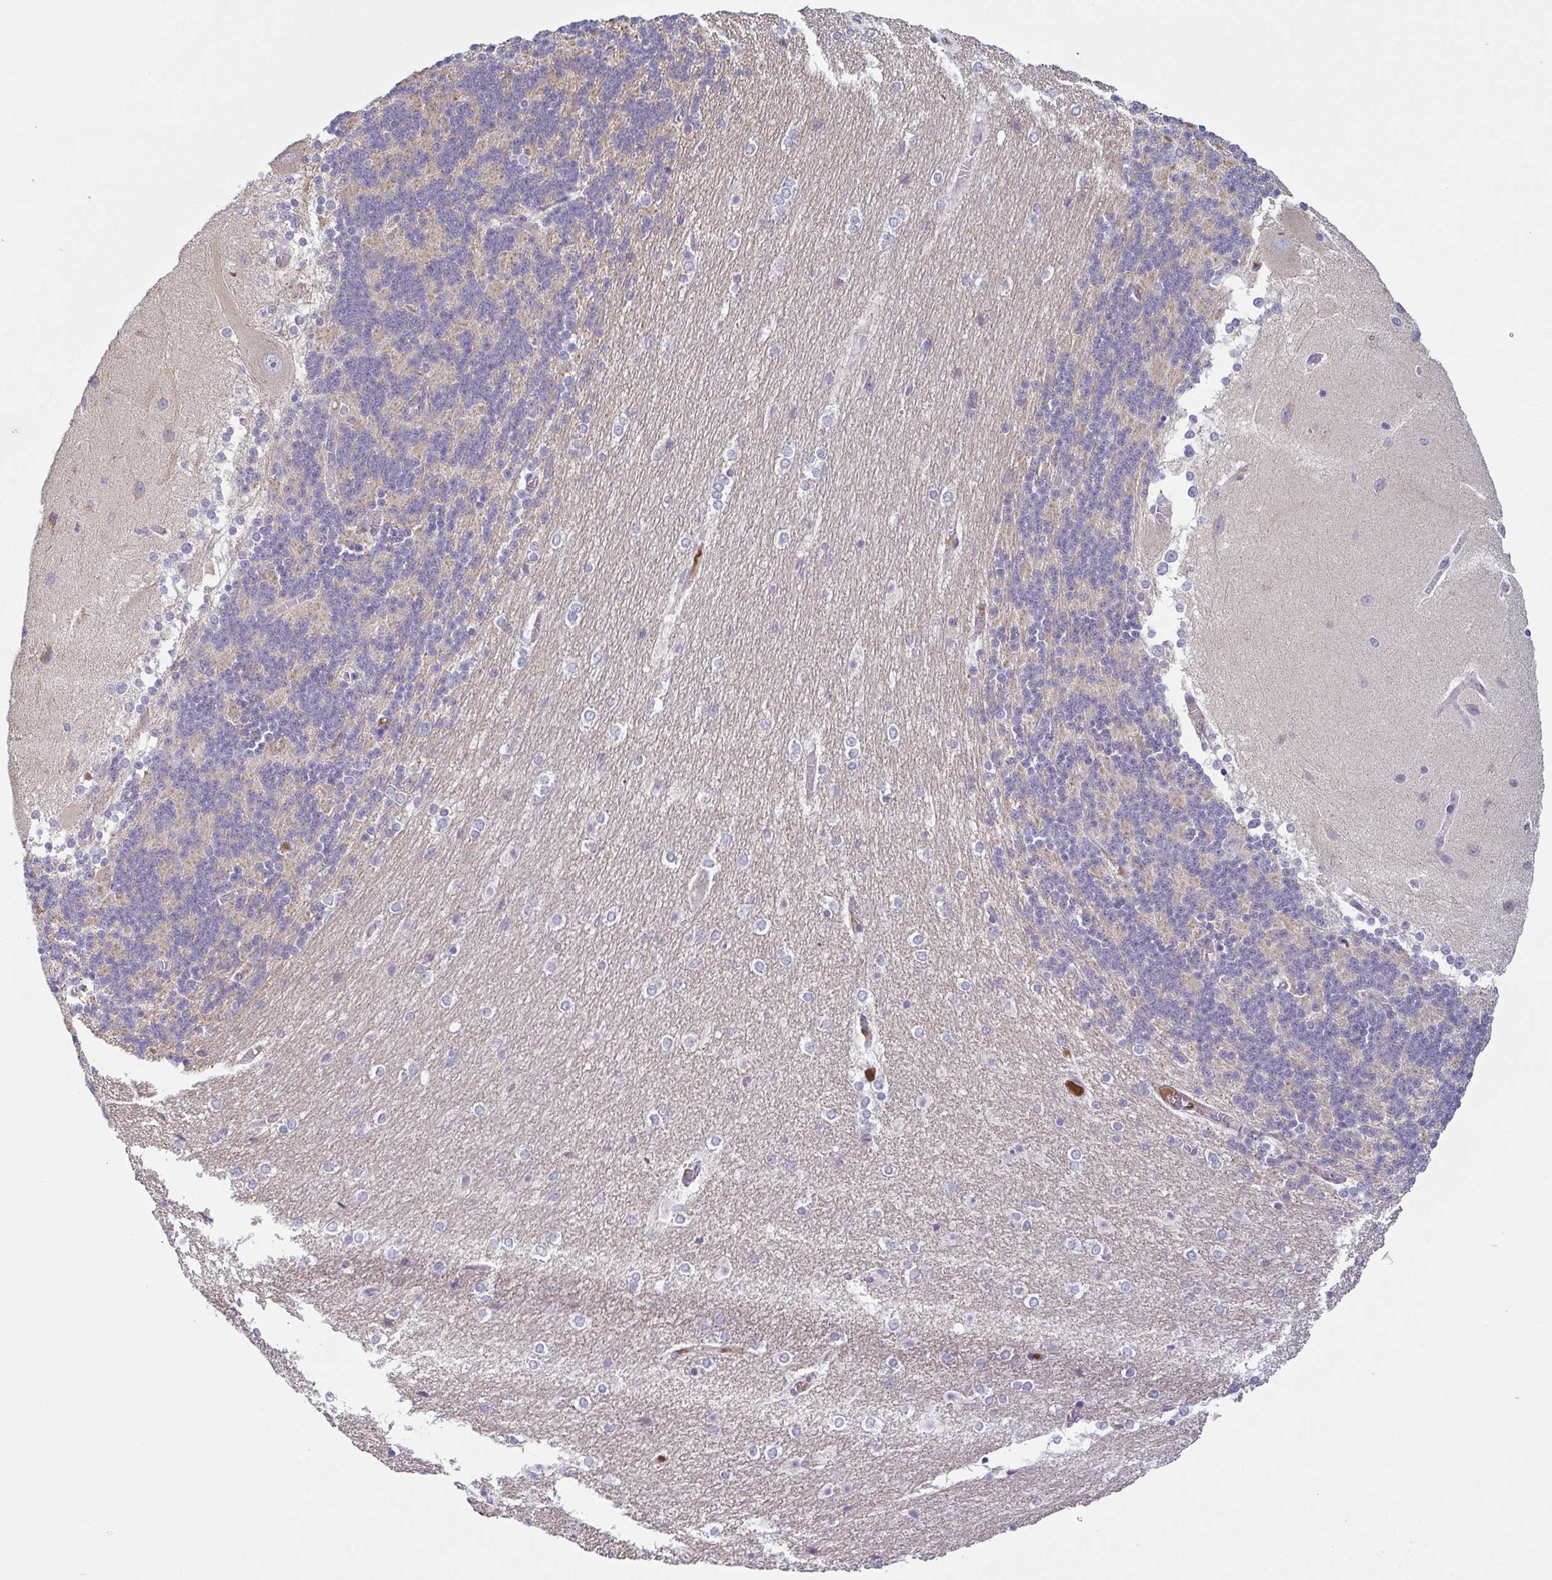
{"staining": {"intensity": "weak", "quantity": "<25%", "location": "cytoplasmic/membranous"}, "tissue": "cerebellum", "cell_type": "Cells in granular layer", "image_type": "normal", "snomed": [{"axis": "morphology", "description": "Normal tissue, NOS"}, {"axis": "topography", "description": "Cerebellum"}], "caption": "Protein analysis of benign cerebellum exhibits no significant expression in cells in granular layer.", "gene": "ECM1", "patient": {"sex": "female", "age": 54}}